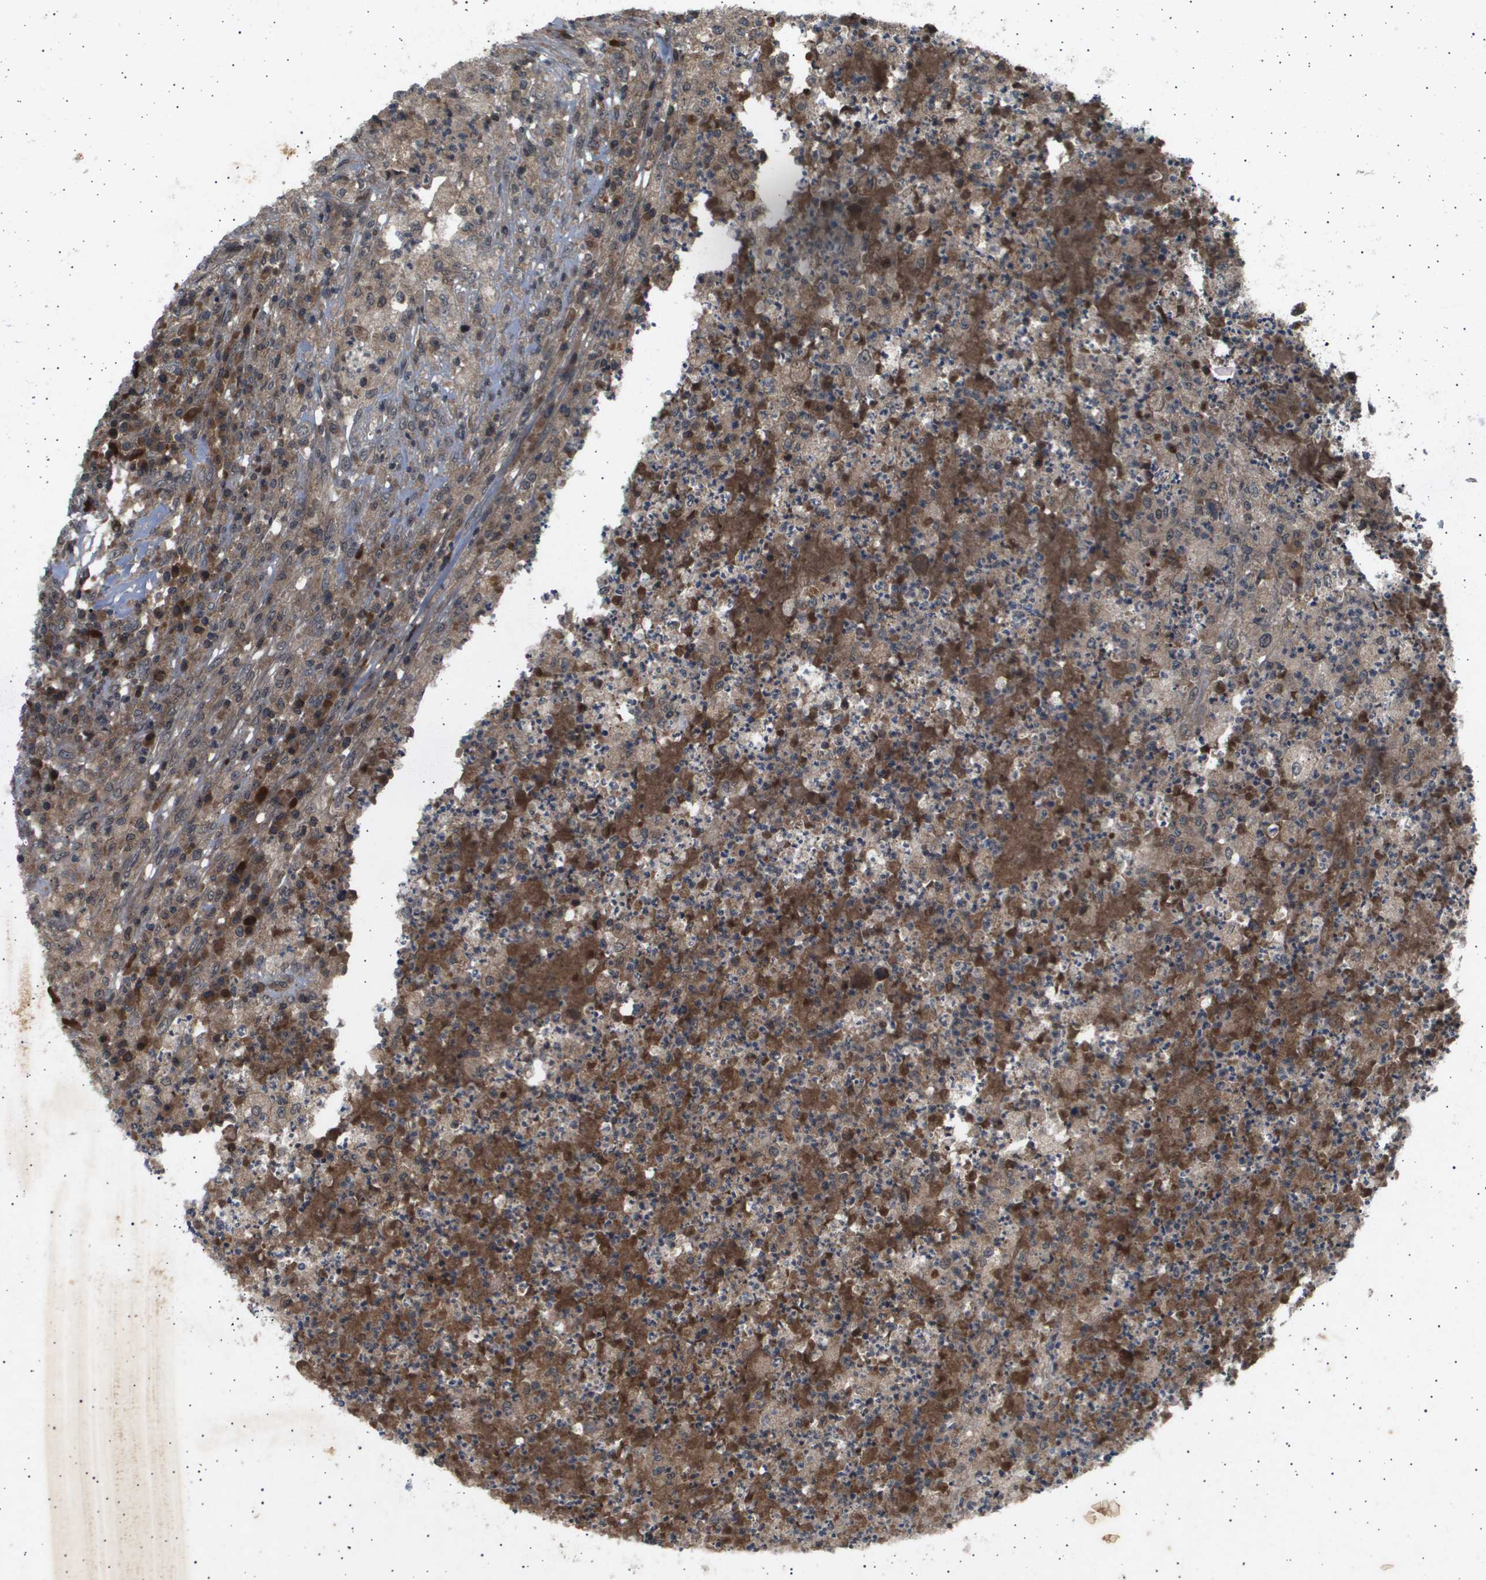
{"staining": {"intensity": "moderate", "quantity": ">75%", "location": "cytoplasmic/membranous"}, "tissue": "testis cancer", "cell_type": "Tumor cells", "image_type": "cancer", "snomed": [{"axis": "morphology", "description": "Necrosis, NOS"}, {"axis": "morphology", "description": "Carcinoma, Embryonal, NOS"}, {"axis": "topography", "description": "Testis"}], "caption": "Immunohistochemical staining of embryonal carcinoma (testis) shows moderate cytoplasmic/membranous protein staining in about >75% of tumor cells.", "gene": "TNRC6A", "patient": {"sex": "male", "age": 19}}